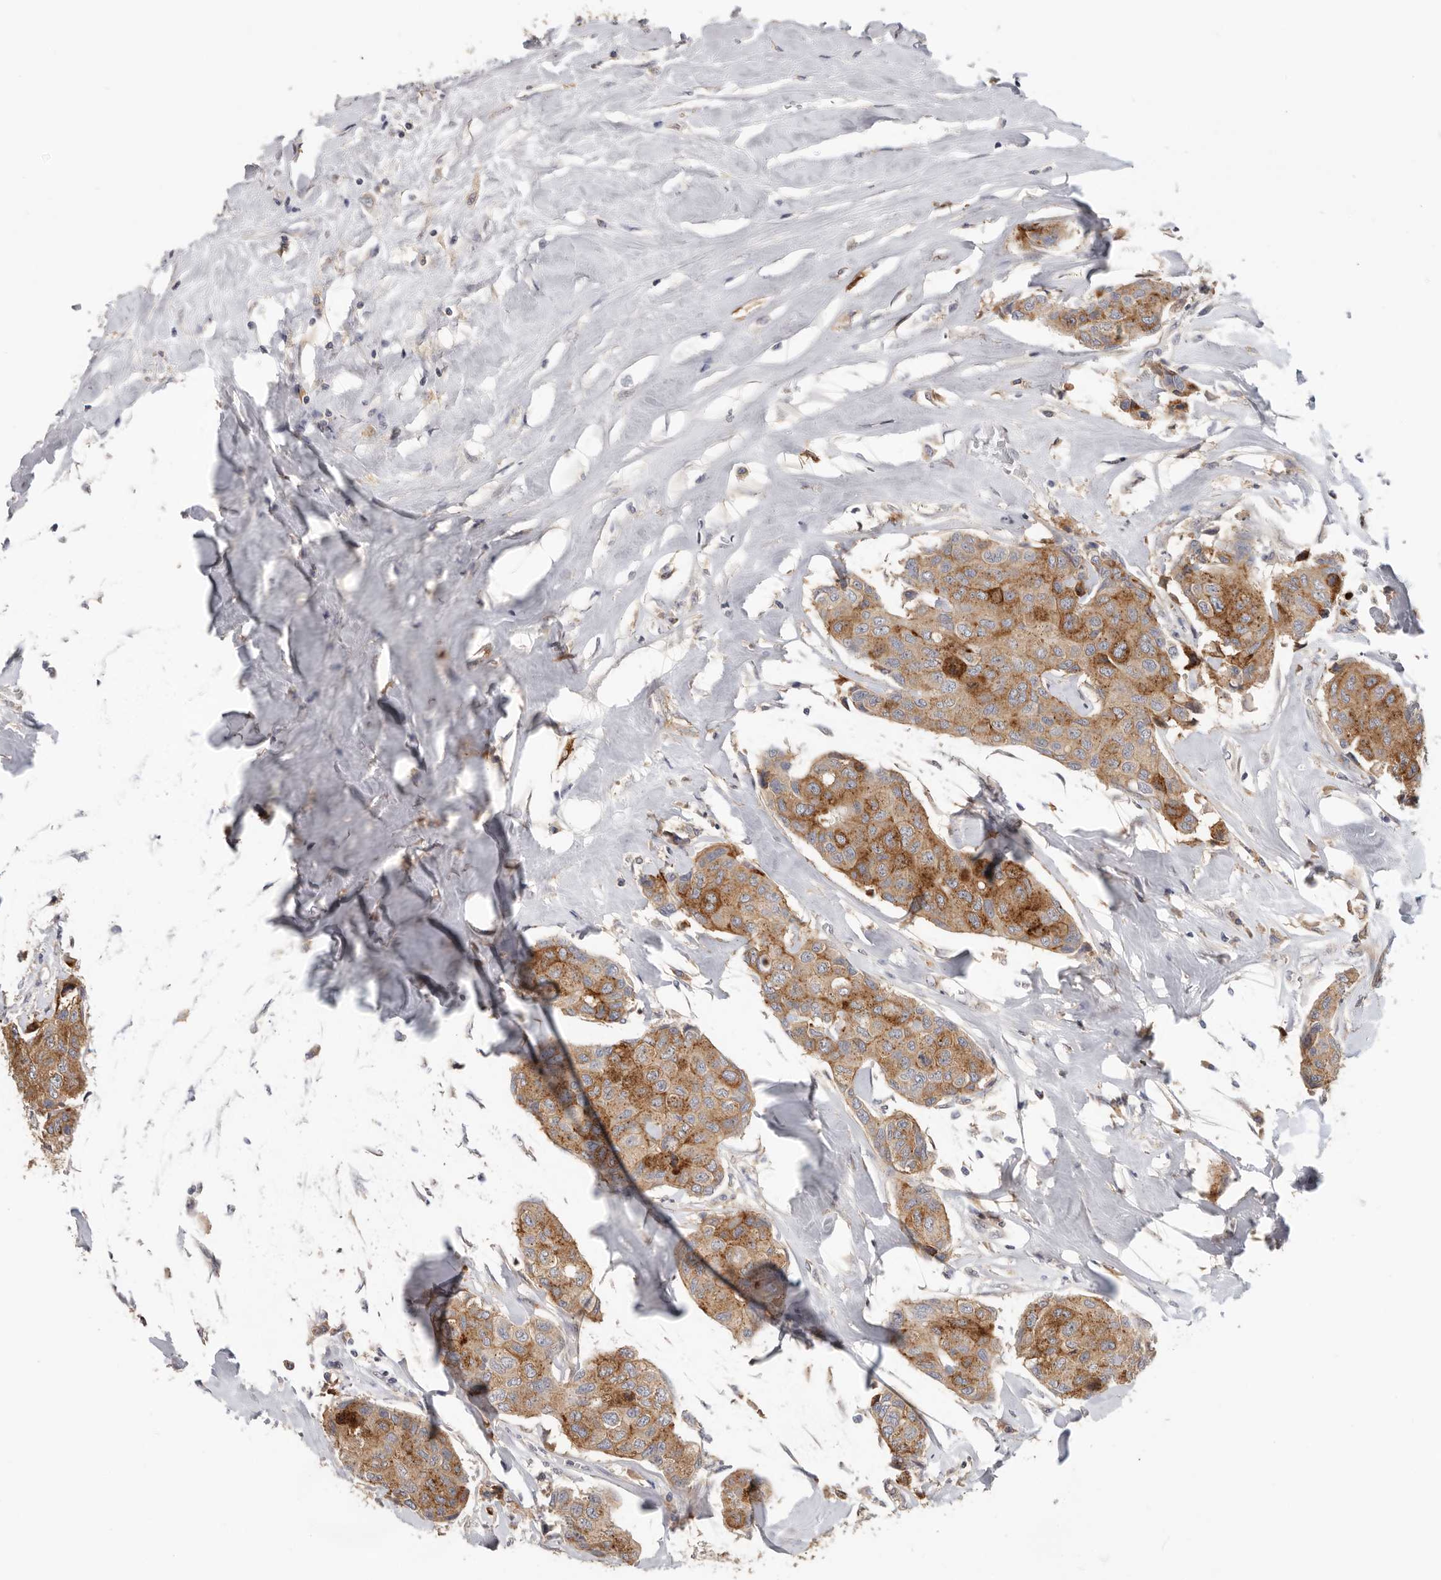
{"staining": {"intensity": "moderate", "quantity": ">75%", "location": "cytoplasmic/membranous"}, "tissue": "breast cancer", "cell_type": "Tumor cells", "image_type": "cancer", "snomed": [{"axis": "morphology", "description": "Duct carcinoma"}, {"axis": "topography", "description": "Breast"}], "caption": "Immunohistochemical staining of breast cancer exhibits moderate cytoplasmic/membranous protein positivity in about >75% of tumor cells.", "gene": "TFRC", "patient": {"sex": "female", "age": 80}}